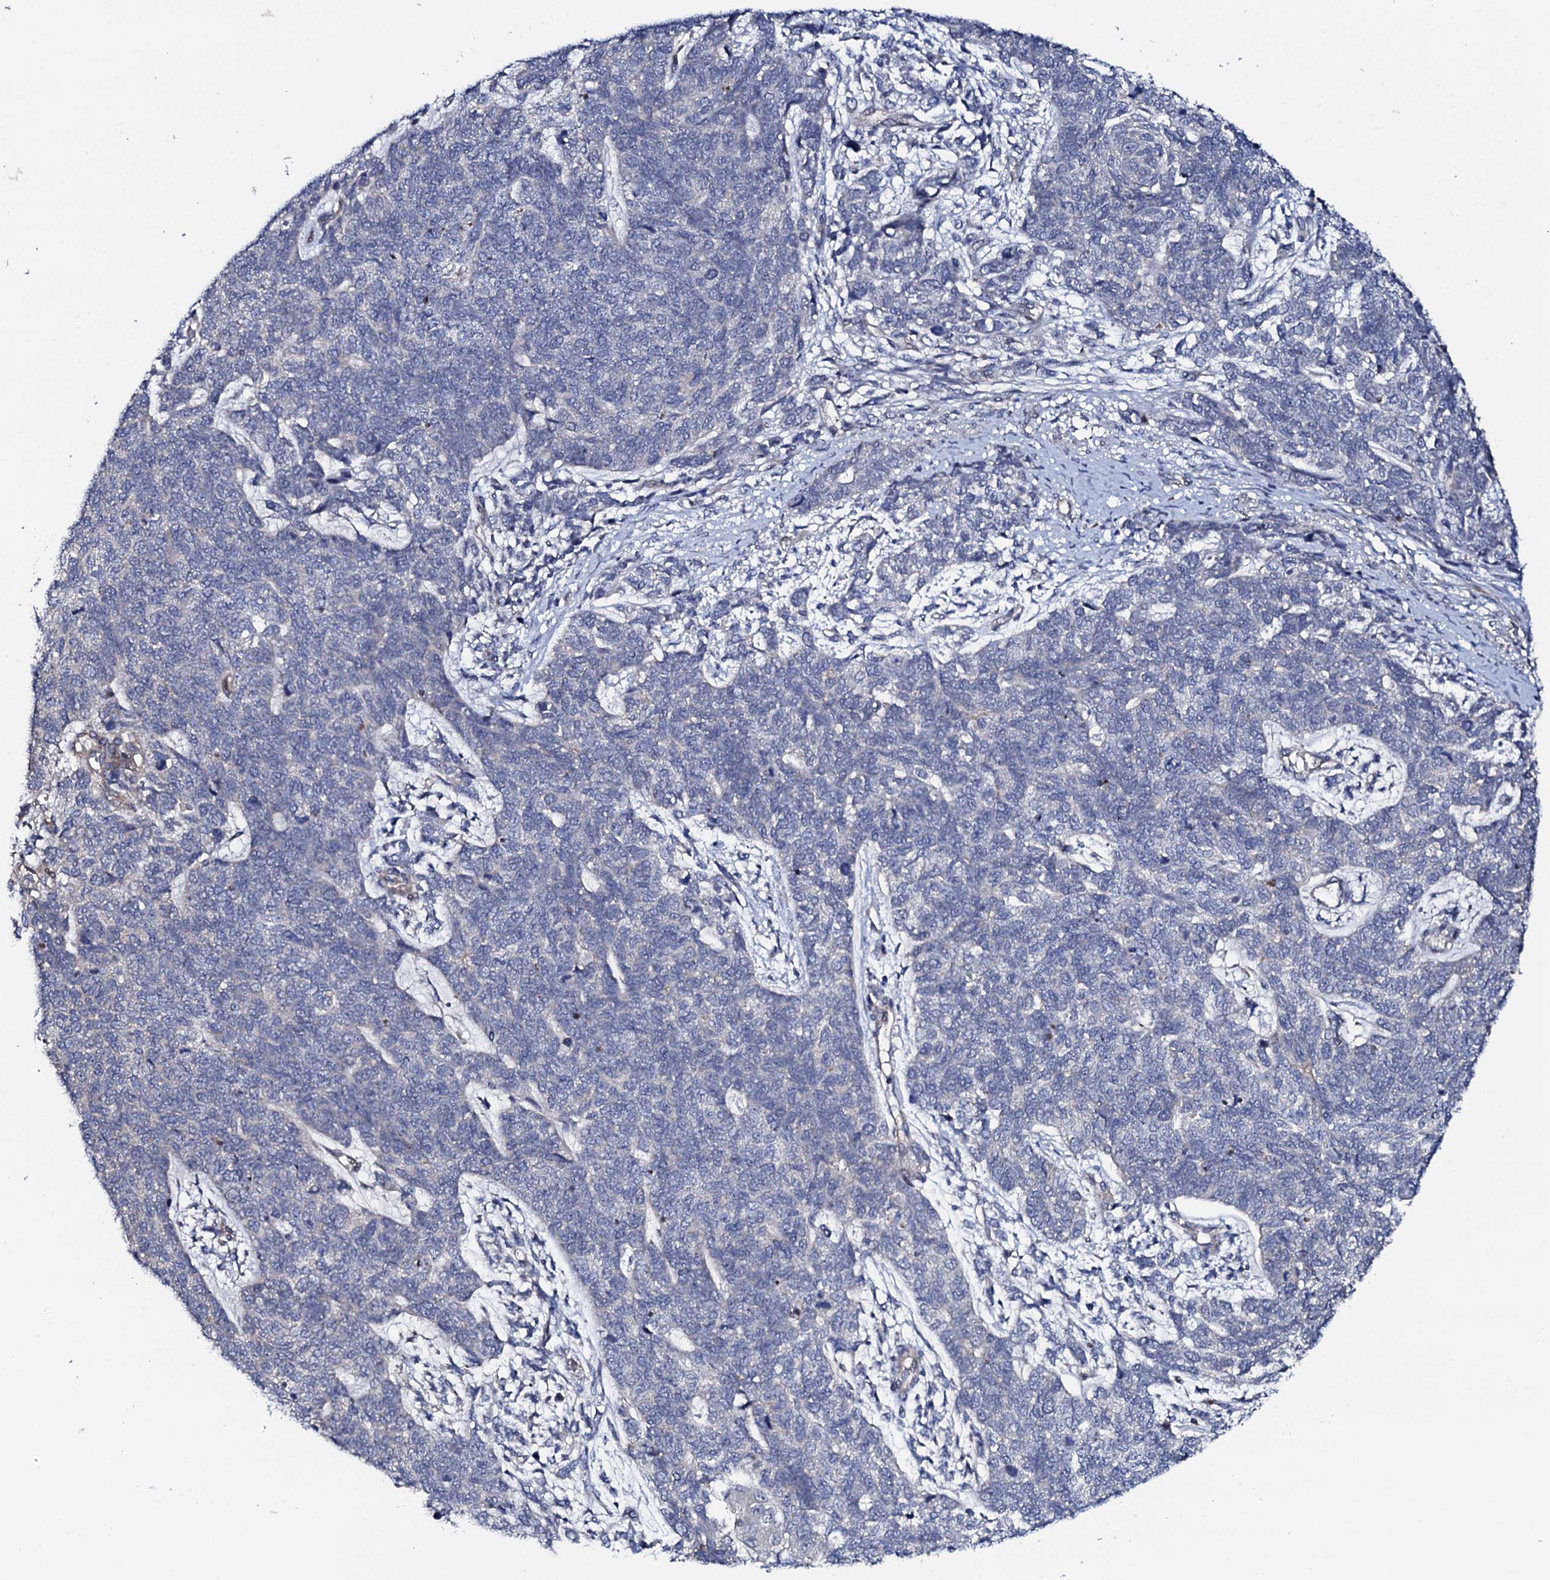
{"staining": {"intensity": "negative", "quantity": "none", "location": "none"}, "tissue": "cervical cancer", "cell_type": "Tumor cells", "image_type": "cancer", "snomed": [{"axis": "morphology", "description": "Squamous cell carcinoma, NOS"}, {"axis": "topography", "description": "Cervix"}], "caption": "IHC of cervical squamous cell carcinoma demonstrates no positivity in tumor cells.", "gene": "CIAO2A", "patient": {"sex": "female", "age": 63}}